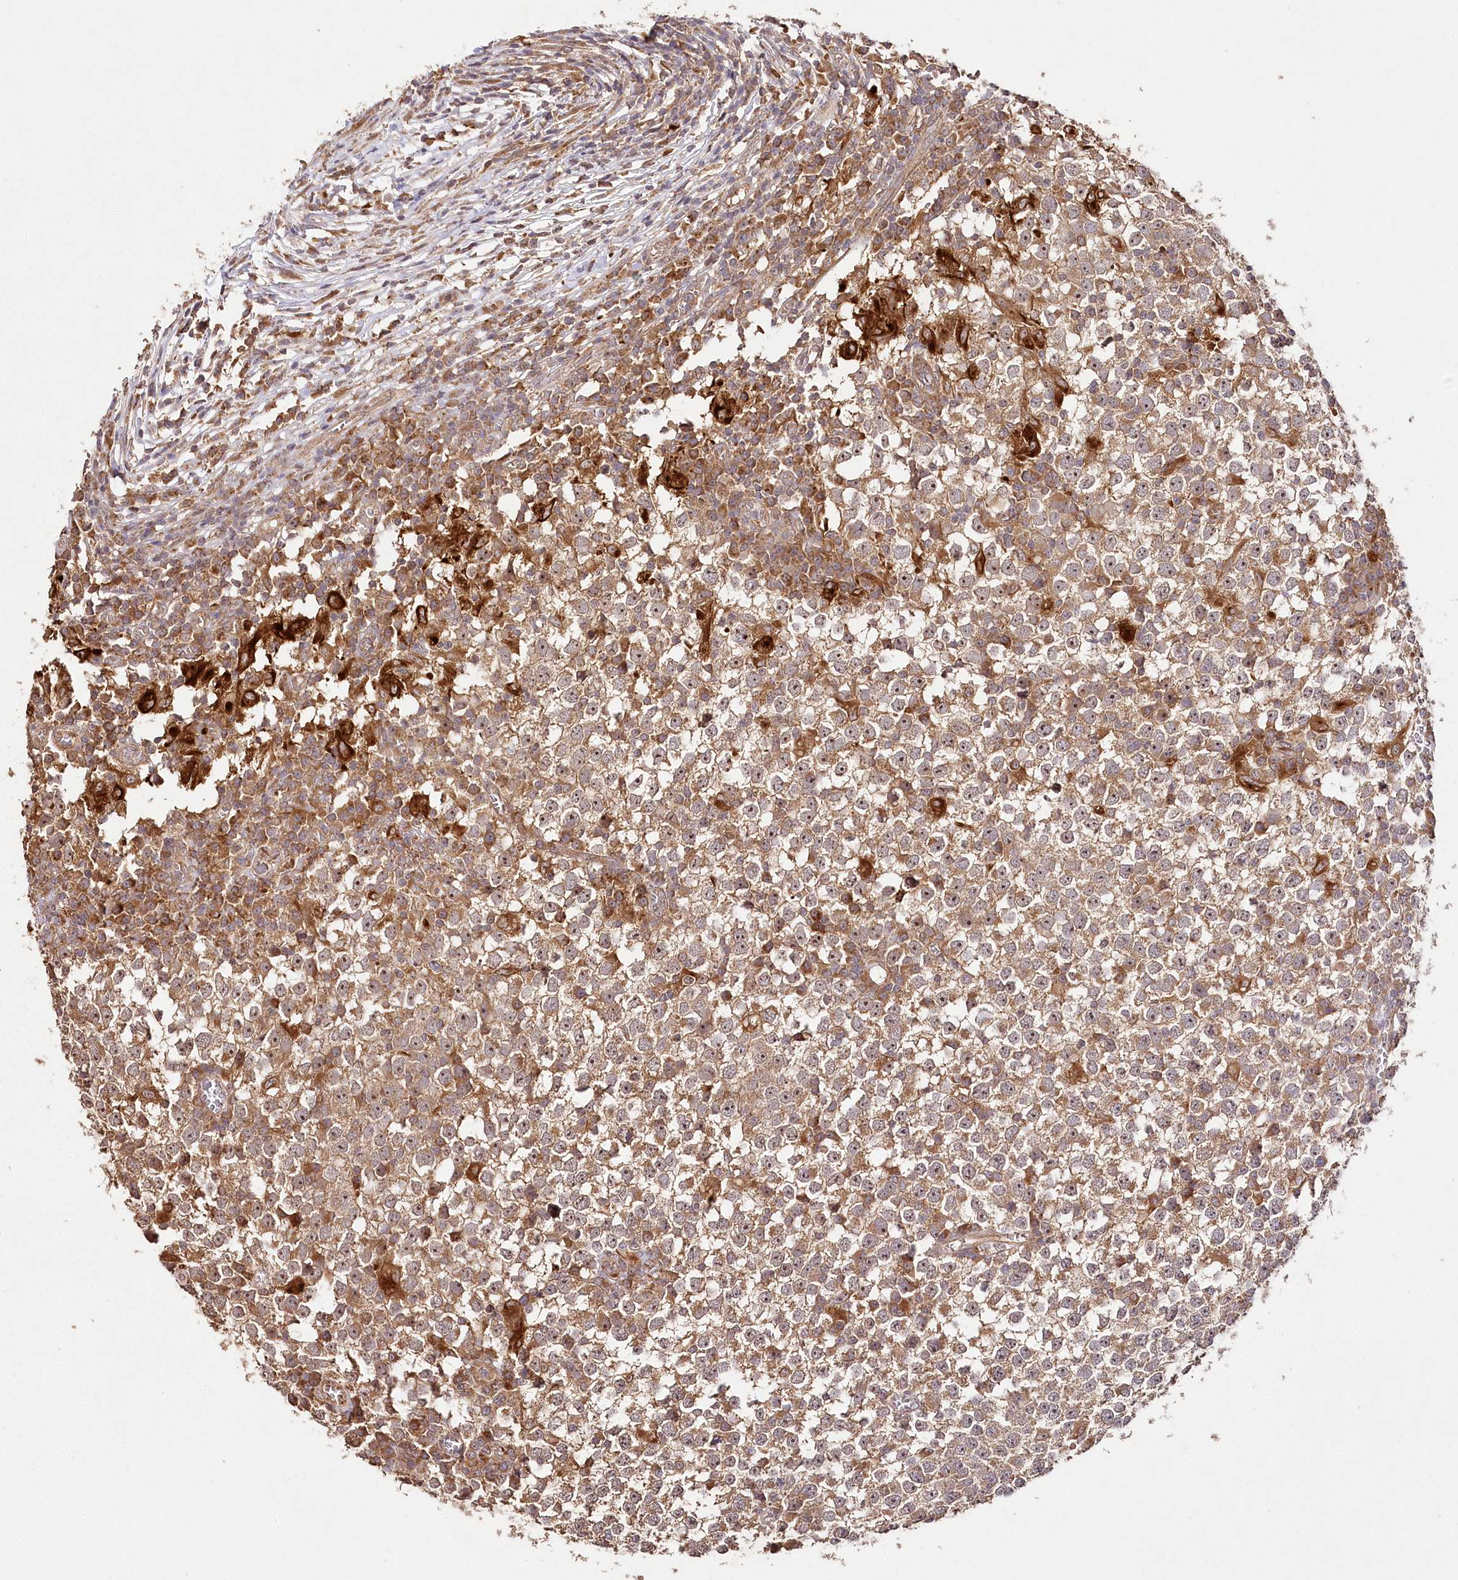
{"staining": {"intensity": "moderate", "quantity": ">75%", "location": "cytoplasmic/membranous,nuclear"}, "tissue": "testis cancer", "cell_type": "Tumor cells", "image_type": "cancer", "snomed": [{"axis": "morphology", "description": "Seminoma, NOS"}, {"axis": "topography", "description": "Testis"}], "caption": "Immunohistochemical staining of testis seminoma reveals medium levels of moderate cytoplasmic/membranous and nuclear staining in approximately >75% of tumor cells.", "gene": "DMXL1", "patient": {"sex": "male", "age": 65}}